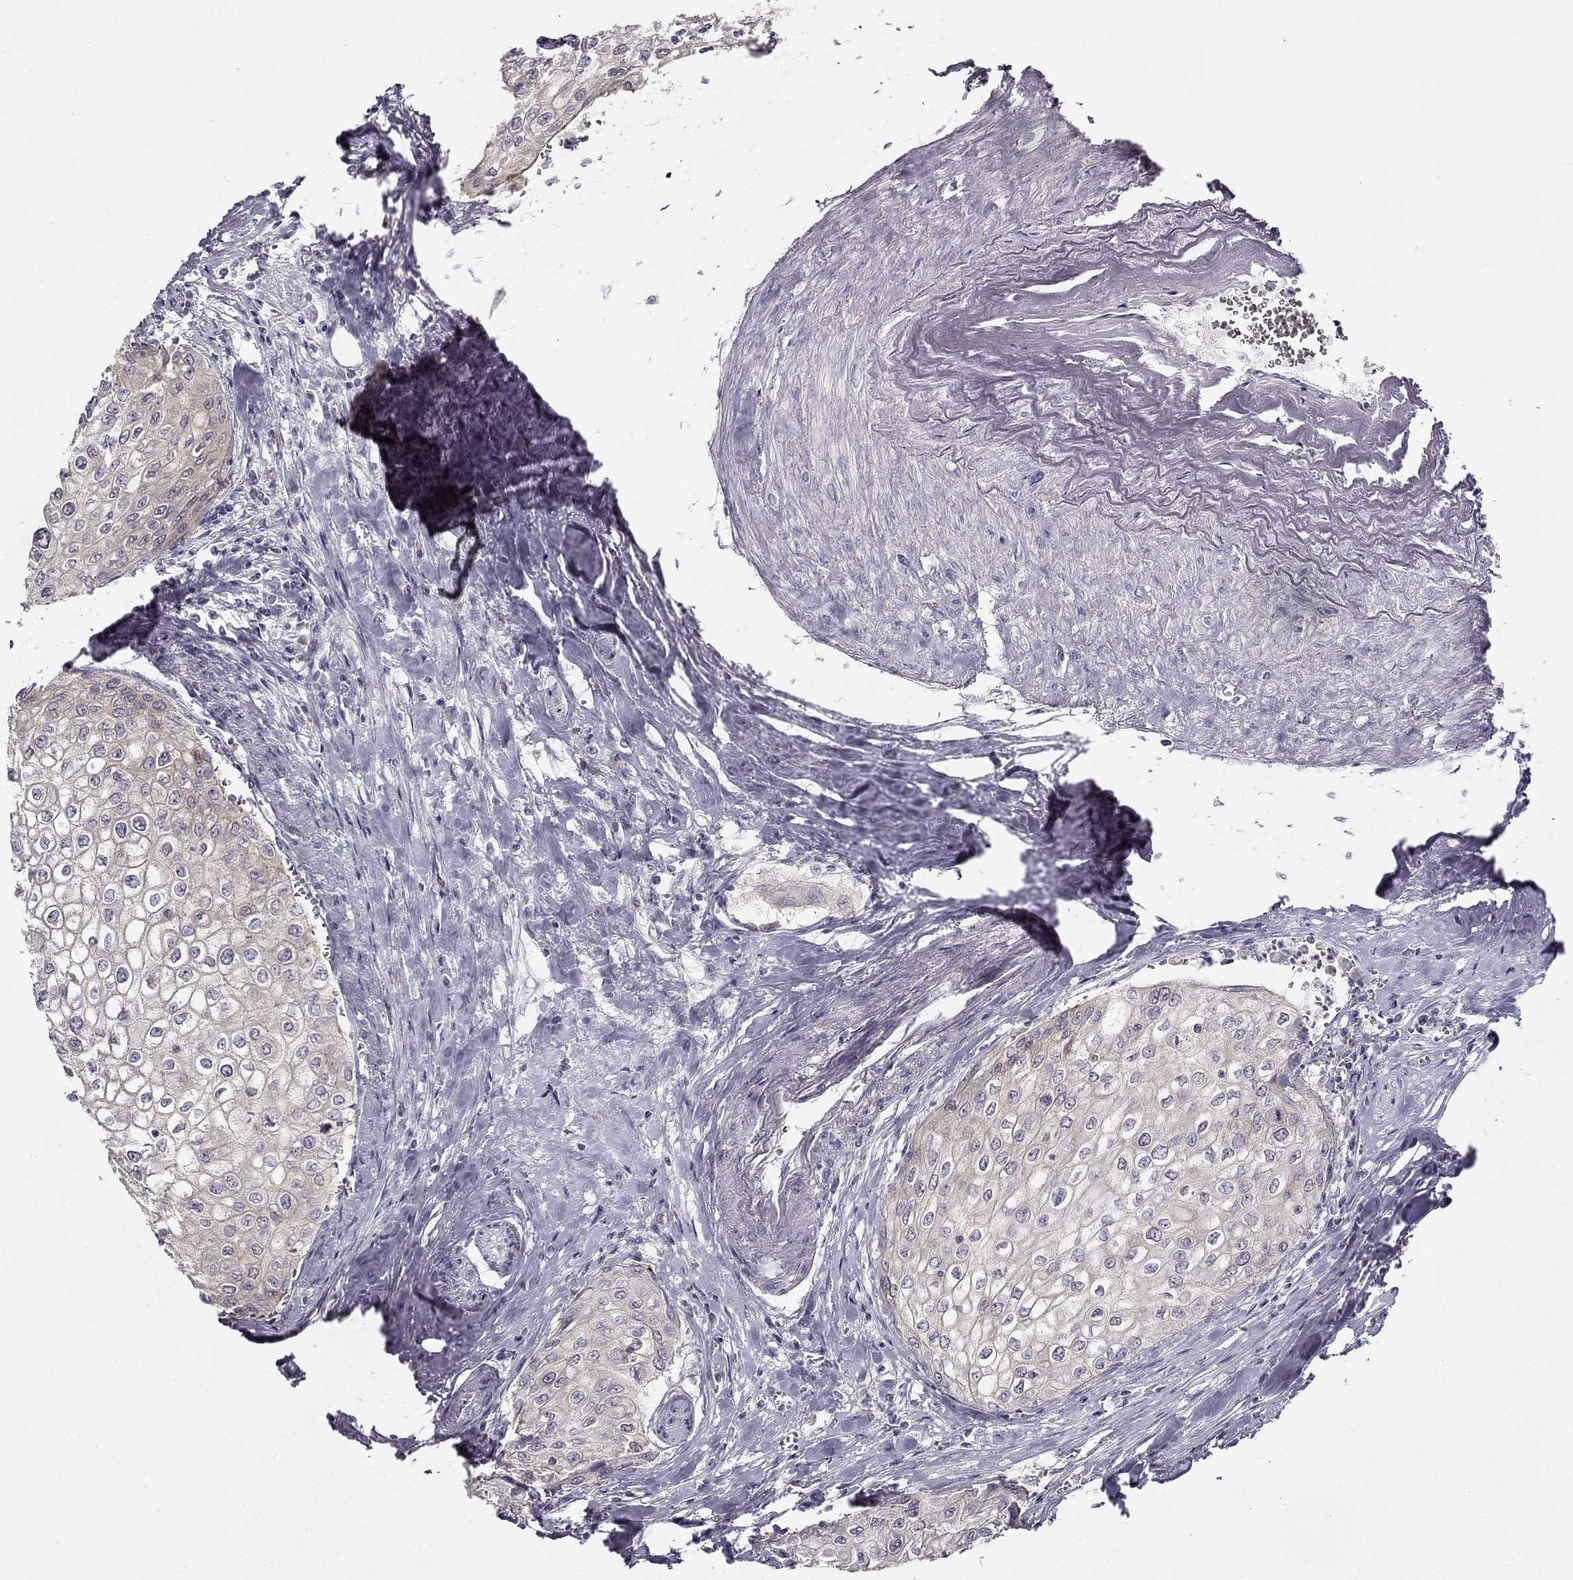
{"staining": {"intensity": "negative", "quantity": "none", "location": "none"}, "tissue": "urothelial cancer", "cell_type": "Tumor cells", "image_type": "cancer", "snomed": [{"axis": "morphology", "description": "Urothelial carcinoma, High grade"}, {"axis": "topography", "description": "Urinary bladder"}], "caption": "Protein analysis of urothelial carcinoma (high-grade) exhibits no significant expression in tumor cells.", "gene": "CNR1", "patient": {"sex": "male", "age": 62}}